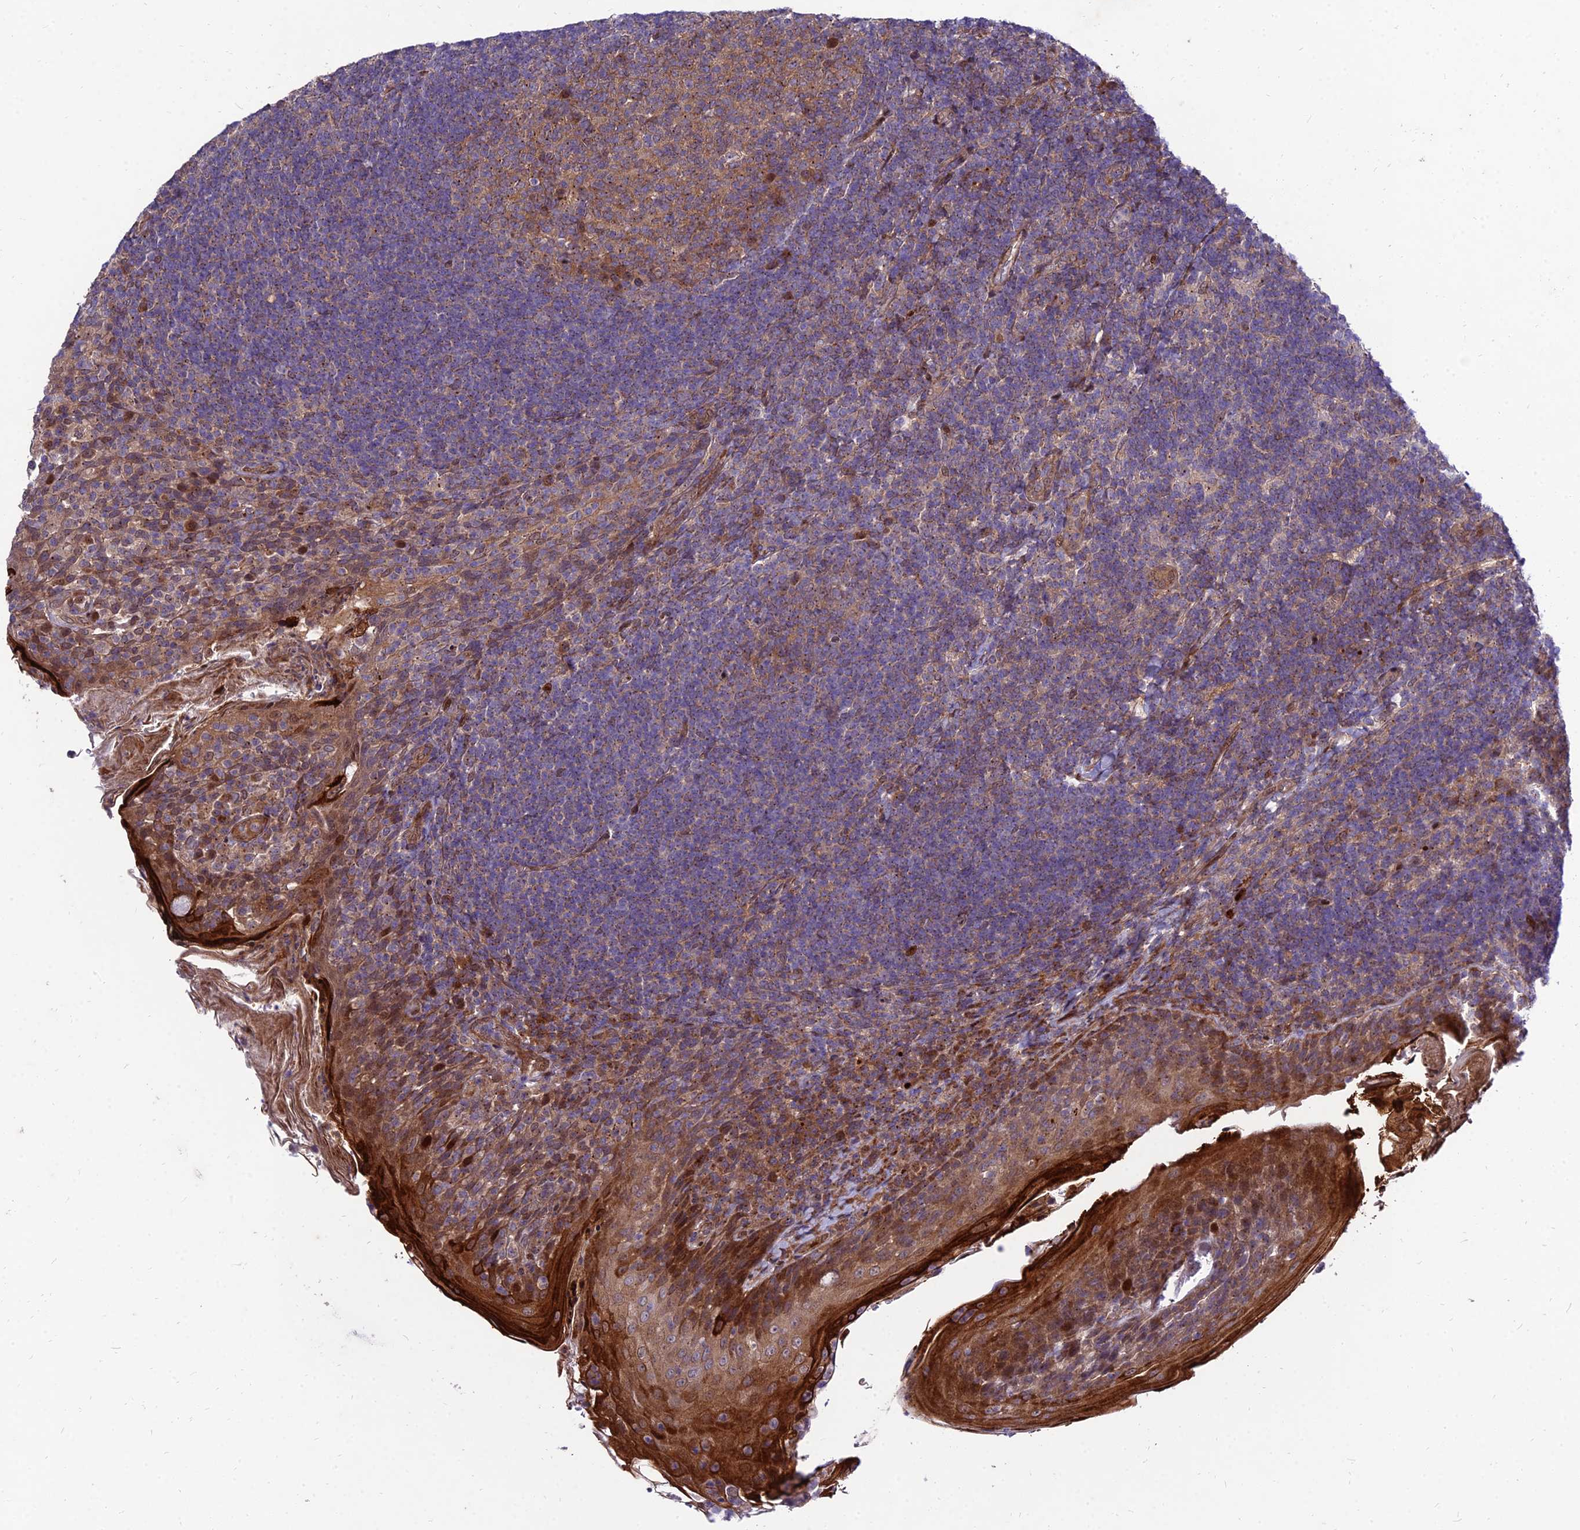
{"staining": {"intensity": "moderate", "quantity": "<25%", "location": "cytoplasmic/membranous,nuclear"}, "tissue": "tonsil", "cell_type": "Germinal center cells", "image_type": "normal", "snomed": [{"axis": "morphology", "description": "Normal tissue, NOS"}, {"axis": "topography", "description": "Tonsil"}], "caption": "A high-resolution photomicrograph shows immunohistochemistry staining of unremarkable tonsil, which reveals moderate cytoplasmic/membranous,nuclear staining in approximately <25% of germinal center cells. (DAB (3,3'-diaminobenzidine) = brown stain, brightfield microscopy at high magnification).", "gene": "MKKS", "patient": {"sex": "female", "age": 10}}